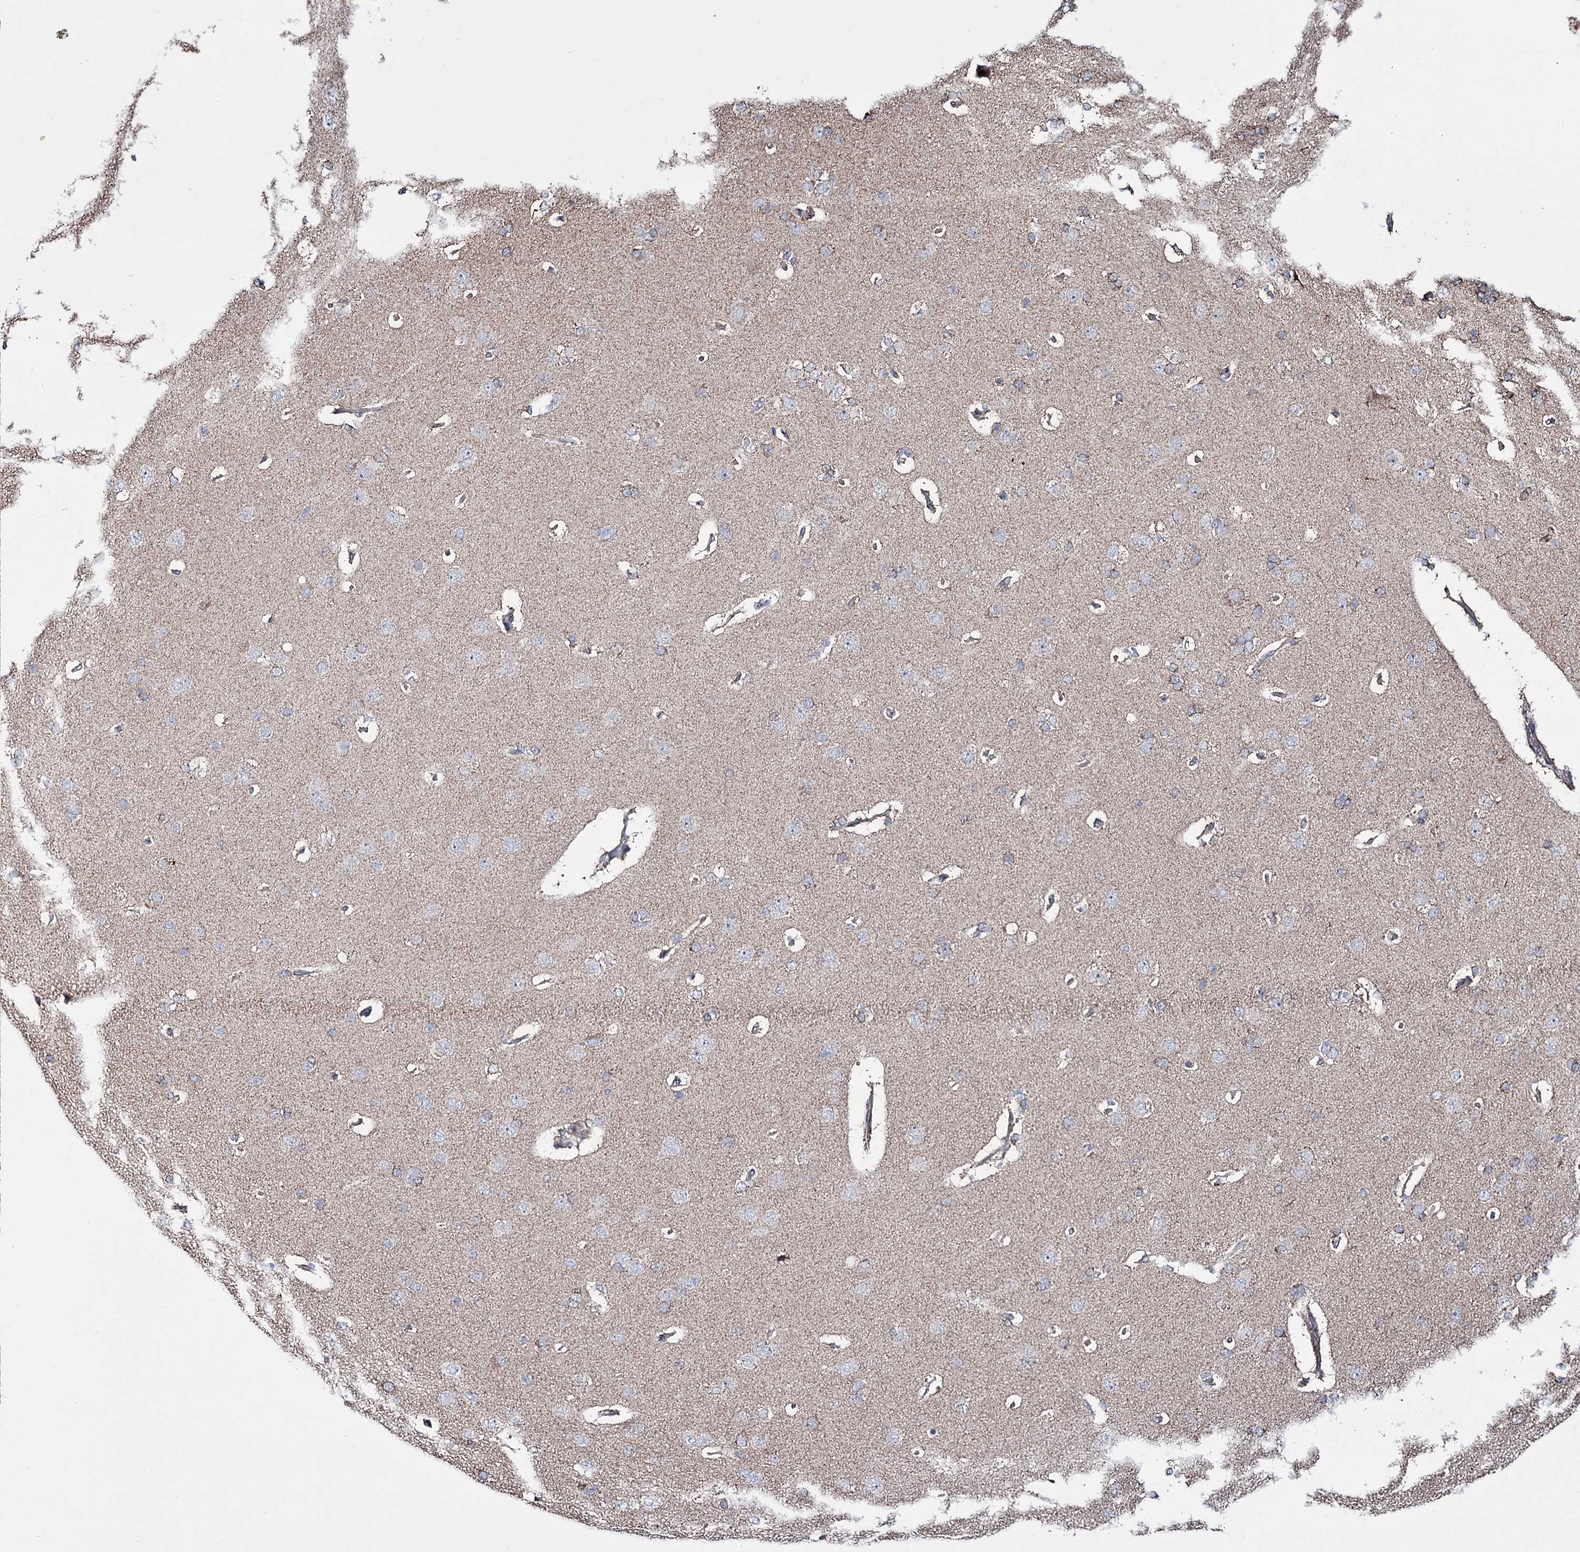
{"staining": {"intensity": "weak", "quantity": ">75%", "location": "cytoplasmic/membranous"}, "tissue": "cerebral cortex", "cell_type": "Endothelial cells", "image_type": "normal", "snomed": [{"axis": "morphology", "description": "Normal tissue, NOS"}, {"axis": "topography", "description": "Cerebral cortex"}], "caption": "DAB (3,3'-diaminobenzidine) immunohistochemical staining of normal human cerebral cortex shows weak cytoplasmic/membranous protein positivity in approximately >75% of endothelial cells.", "gene": "CREB3L4", "patient": {"sex": "male", "age": 62}}